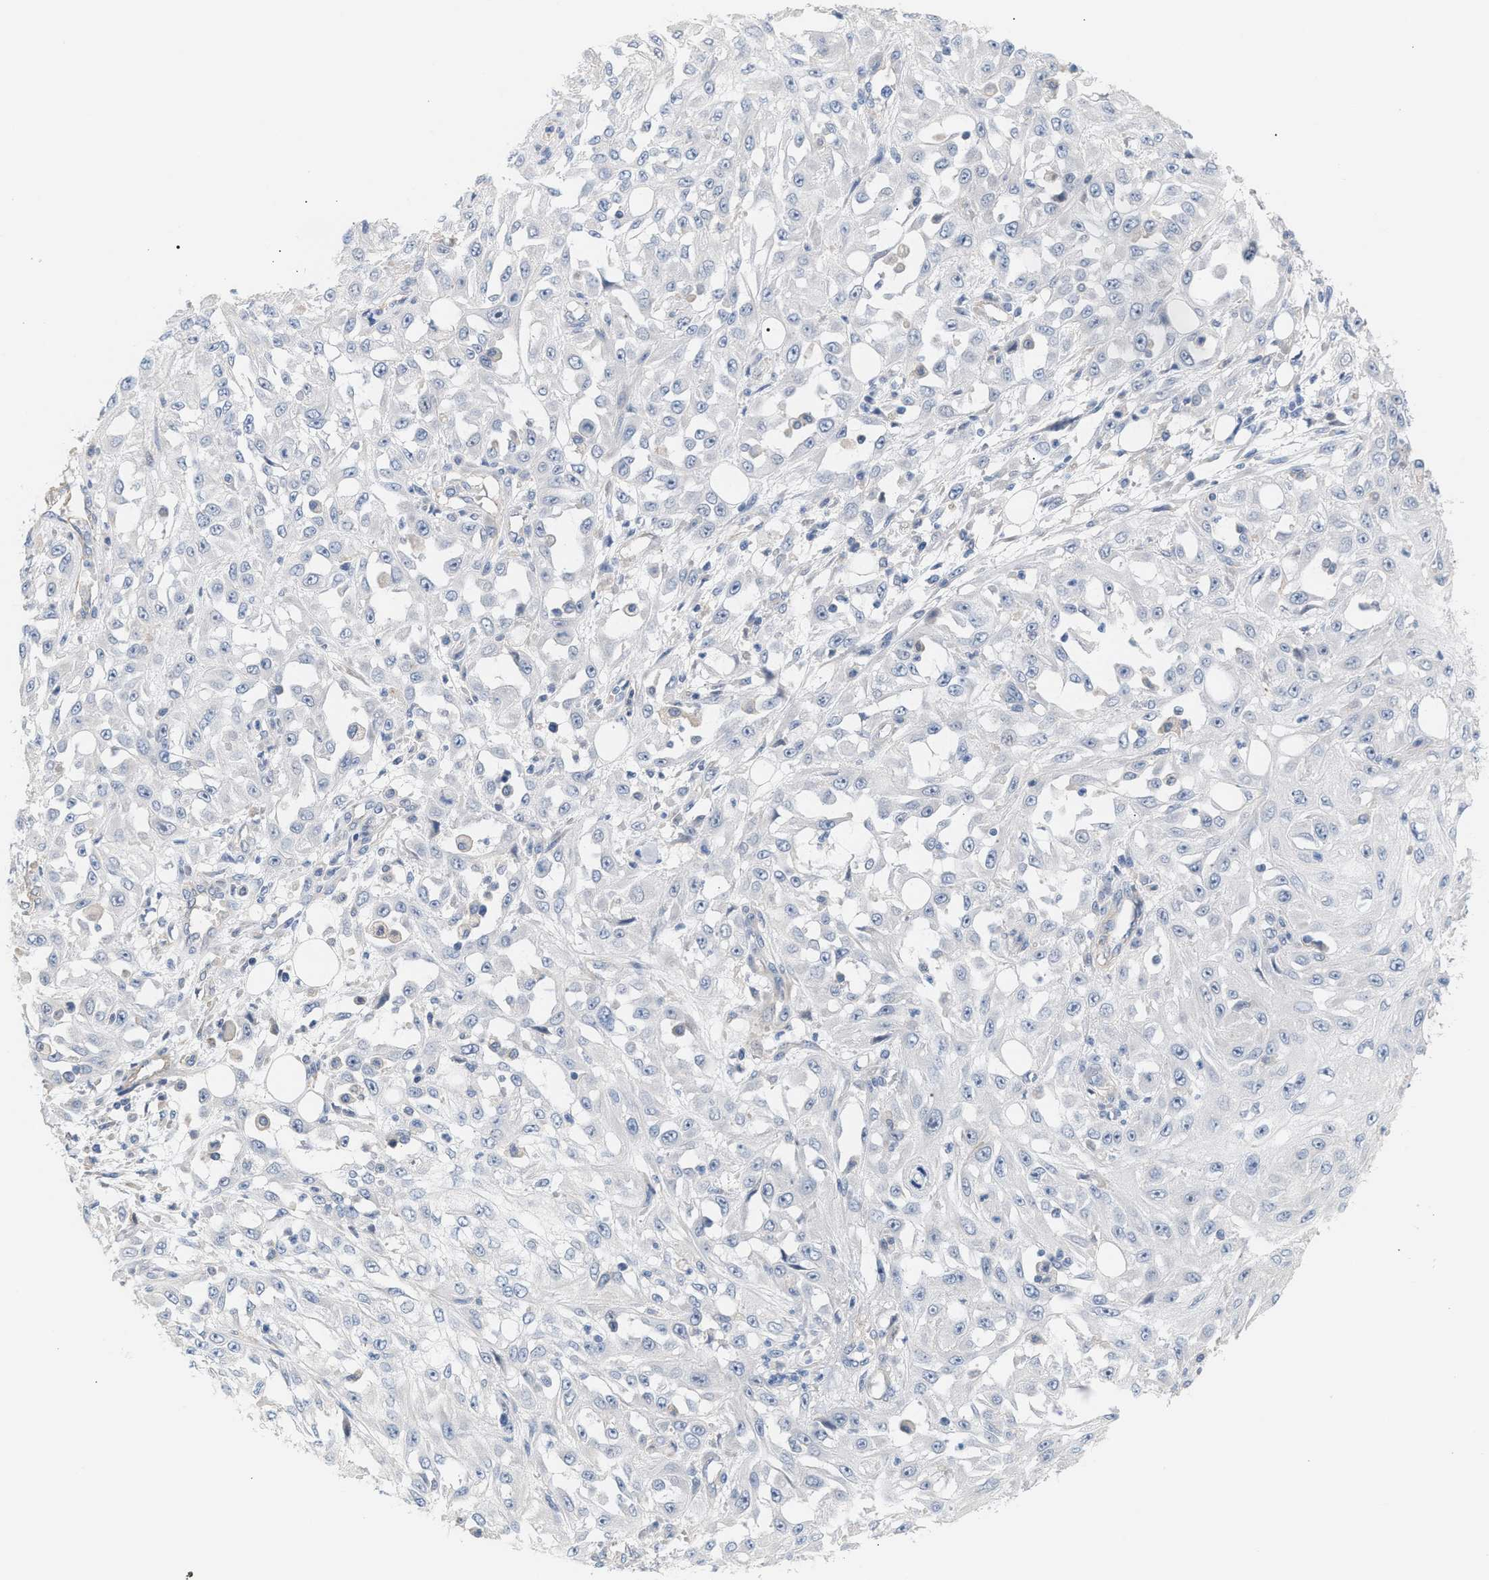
{"staining": {"intensity": "negative", "quantity": "none", "location": "none"}, "tissue": "skin cancer", "cell_type": "Tumor cells", "image_type": "cancer", "snomed": [{"axis": "morphology", "description": "Squamous cell carcinoma, NOS"}, {"axis": "morphology", "description": "Squamous cell carcinoma, metastatic, NOS"}, {"axis": "topography", "description": "Skin"}, {"axis": "topography", "description": "Lymph node"}], "caption": "Tumor cells are negative for brown protein staining in skin squamous cell carcinoma.", "gene": "LRCH1", "patient": {"sex": "male", "age": 75}}